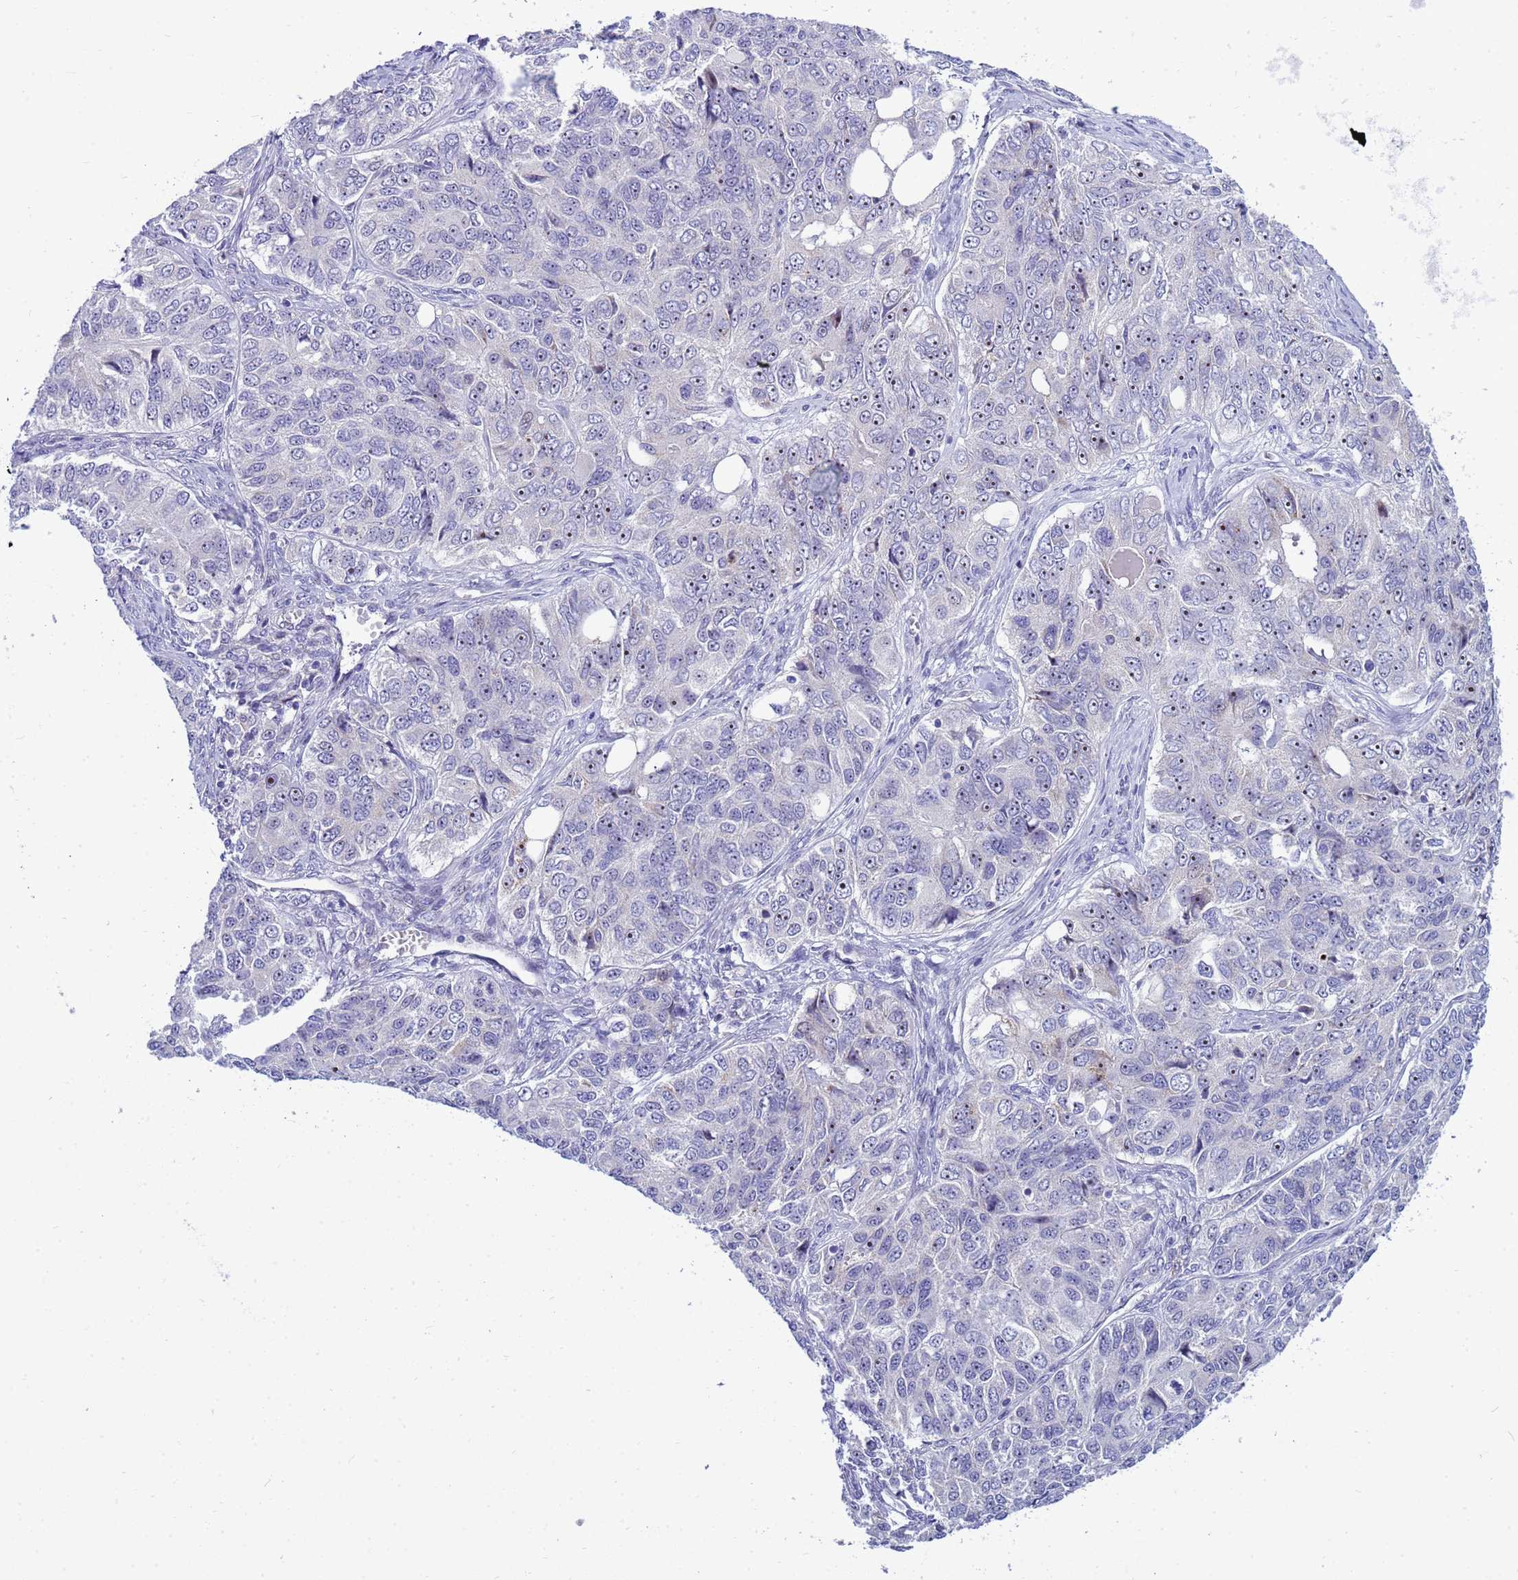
{"staining": {"intensity": "moderate", "quantity": "<25%", "location": "nuclear"}, "tissue": "ovarian cancer", "cell_type": "Tumor cells", "image_type": "cancer", "snomed": [{"axis": "morphology", "description": "Carcinoma, endometroid"}, {"axis": "topography", "description": "Ovary"}], "caption": "An immunohistochemistry (IHC) image of neoplastic tissue is shown. Protein staining in brown shows moderate nuclear positivity in endometroid carcinoma (ovarian) within tumor cells.", "gene": "LRATD1", "patient": {"sex": "female", "age": 51}}